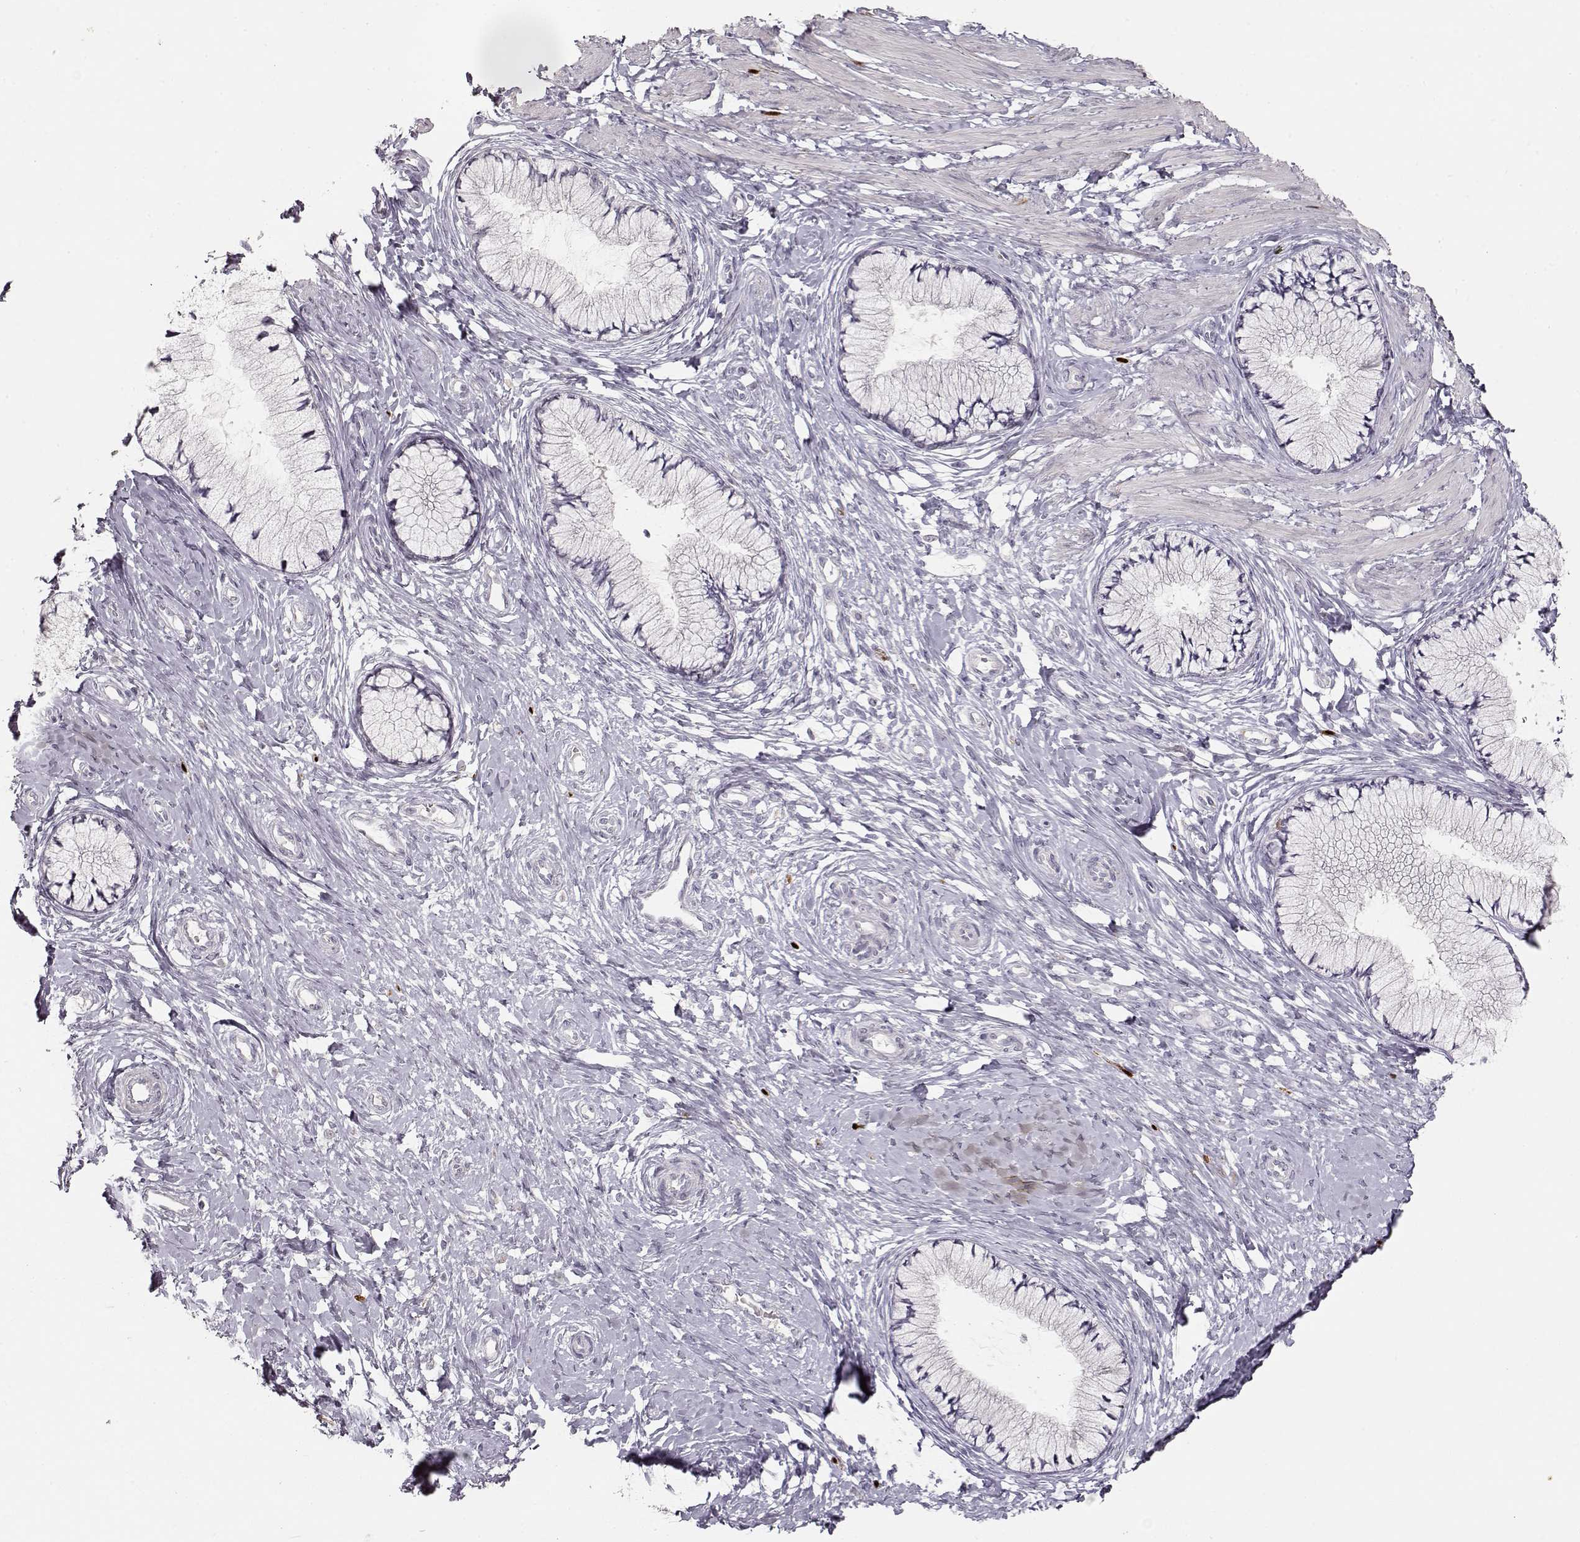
{"staining": {"intensity": "negative", "quantity": "none", "location": "none"}, "tissue": "cervix", "cell_type": "Glandular cells", "image_type": "normal", "snomed": [{"axis": "morphology", "description": "Normal tissue, NOS"}, {"axis": "topography", "description": "Cervix"}], "caption": "IHC of benign cervix shows no staining in glandular cells. (Immunohistochemistry (ihc), brightfield microscopy, high magnification).", "gene": "S100B", "patient": {"sex": "female", "age": 37}}